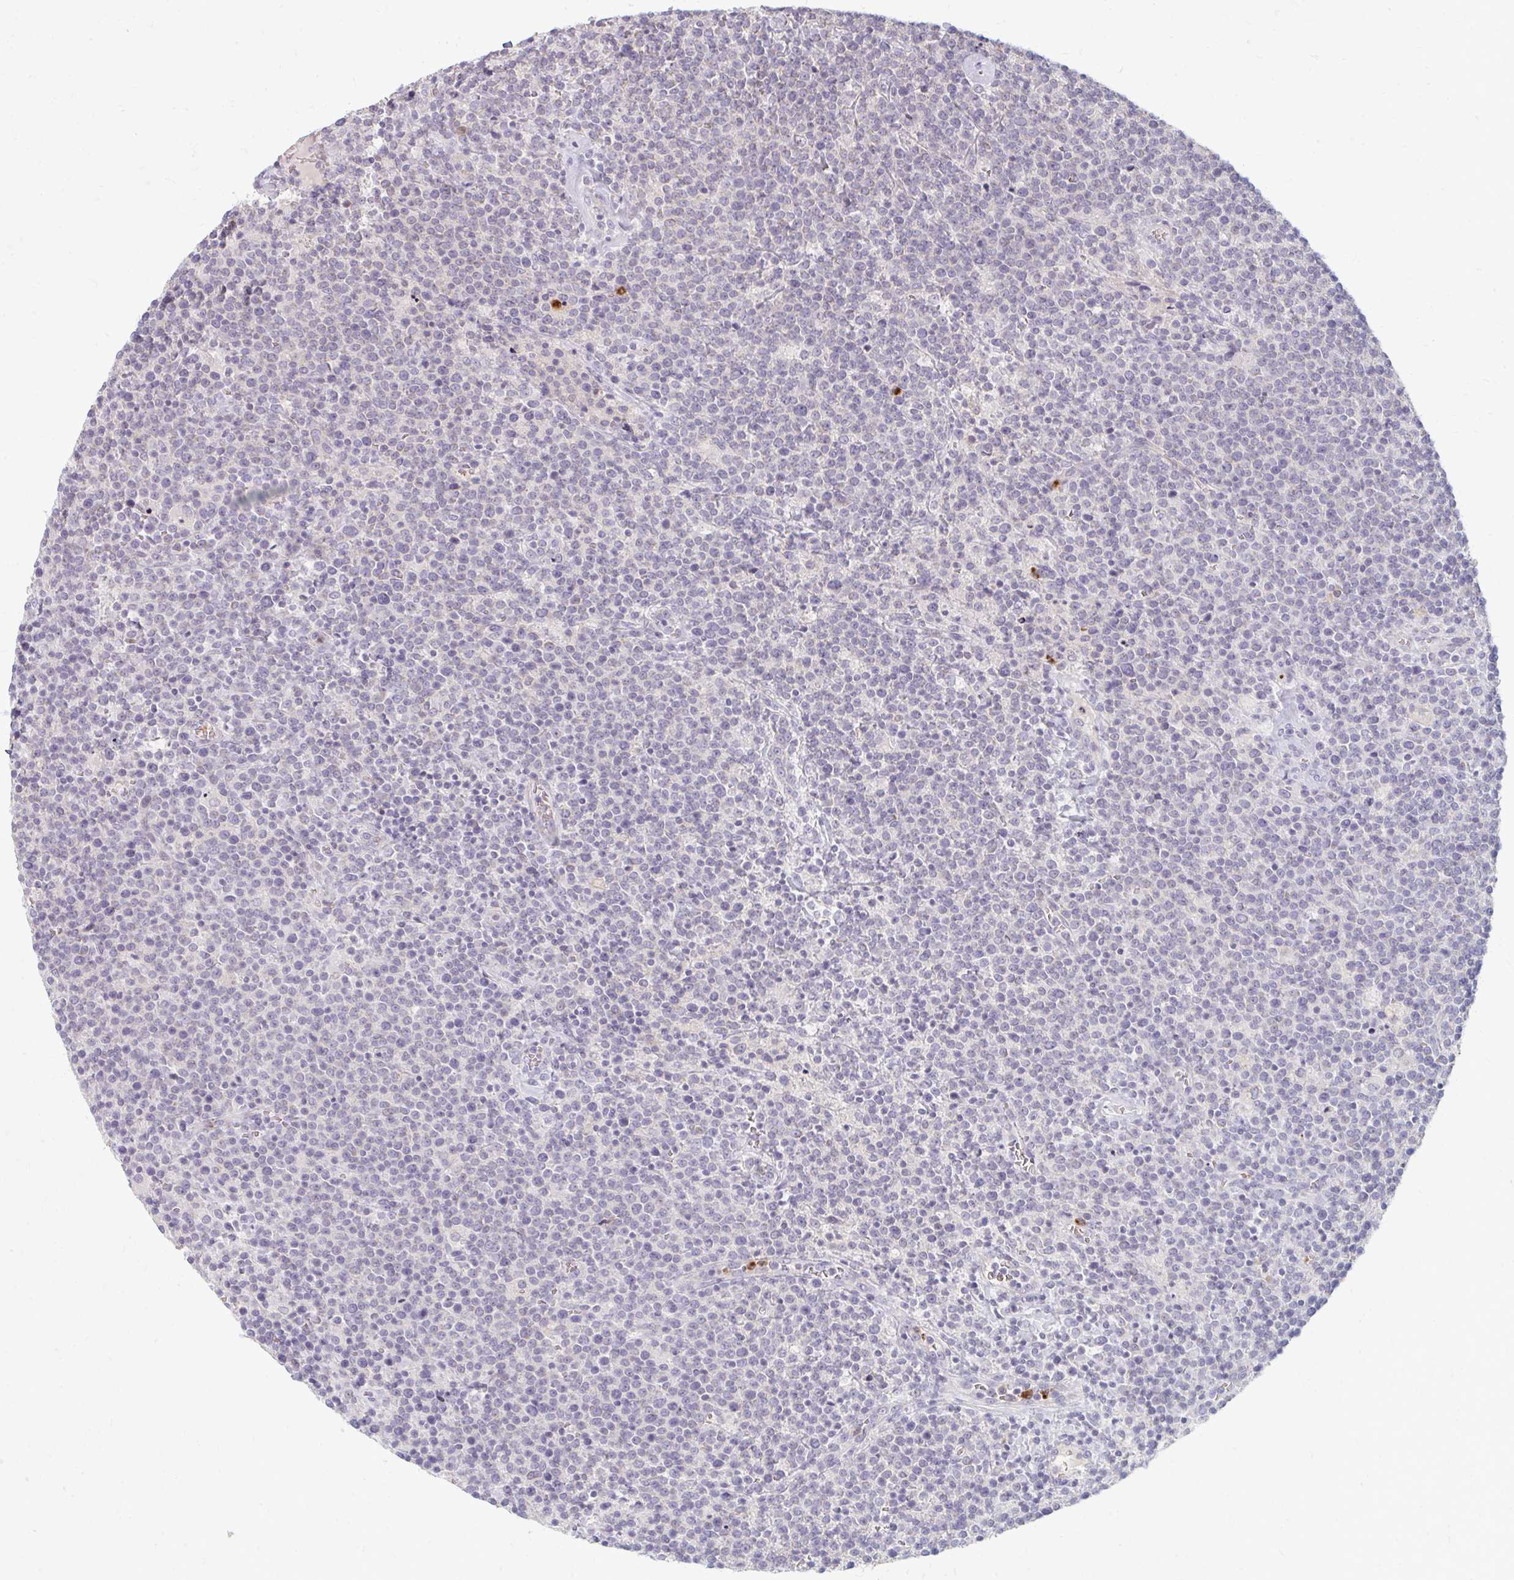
{"staining": {"intensity": "negative", "quantity": "none", "location": "none"}, "tissue": "lymphoma", "cell_type": "Tumor cells", "image_type": "cancer", "snomed": [{"axis": "morphology", "description": "Malignant lymphoma, non-Hodgkin's type, High grade"}, {"axis": "topography", "description": "Lymph node"}], "caption": "Lymphoma stained for a protein using immunohistochemistry reveals no positivity tumor cells.", "gene": "RAB33A", "patient": {"sex": "male", "age": 61}}